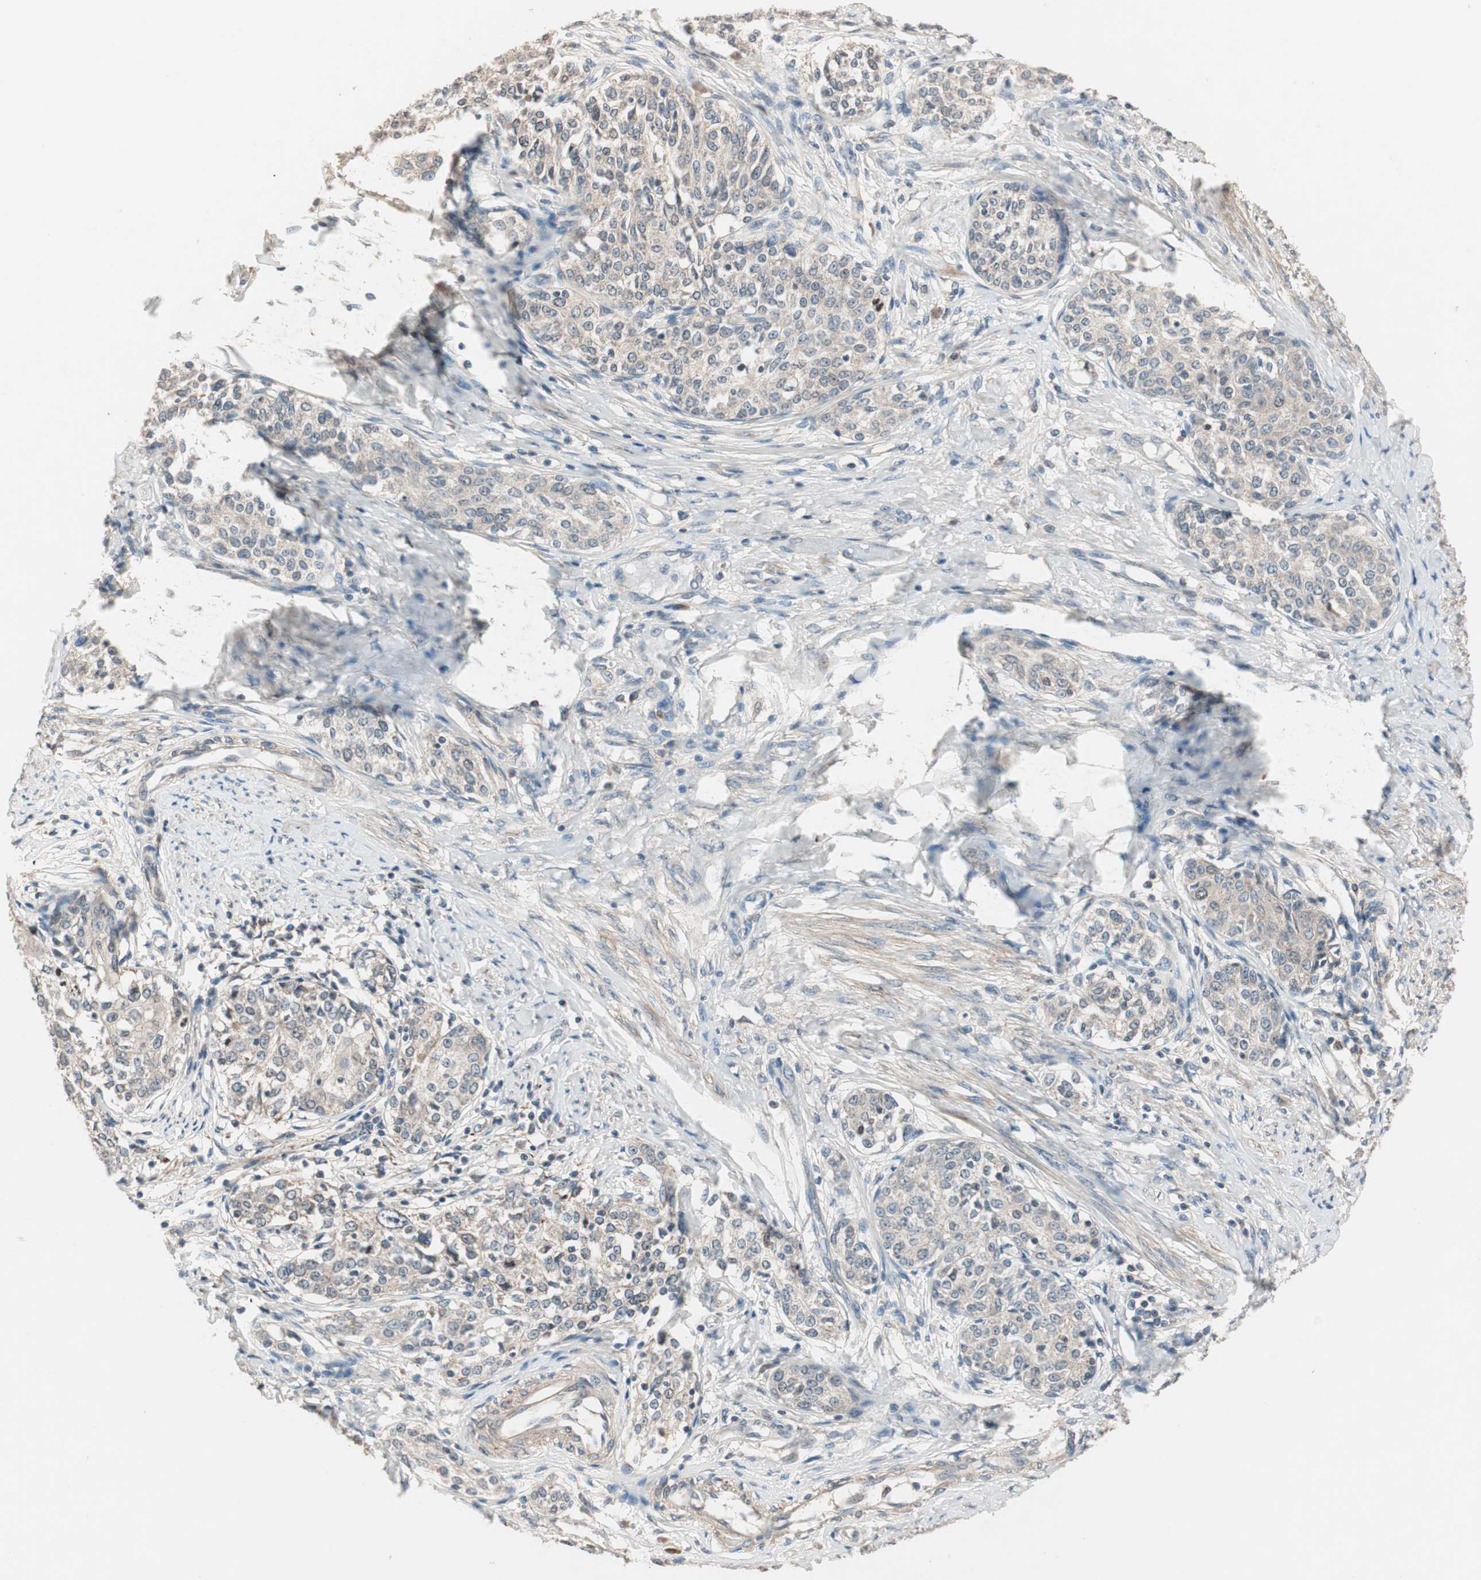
{"staining": {"intensity": "weak", "quantity": ">75%", "location": "cytoplasmic/membranous"}, "tissue": "cervical cancer", "cell_type": "Tumor cells", "image_type": "cancer", "snomed": [{"axis": "morphology", "description": "Squamous cell carcinoma, NOS"}, {"axis": "morphology", "description": "Adenocarcinoma, NOS"}, {"axis": "topography", "description": "Cervix"}], "caption": "Adenocarcinoma (cervical) tissue displays weak cytoplasmic/membranous staining in about >75% of tumor cells", "gene": "NFRKB", "patient": {"sex": "female", "age": 52}}